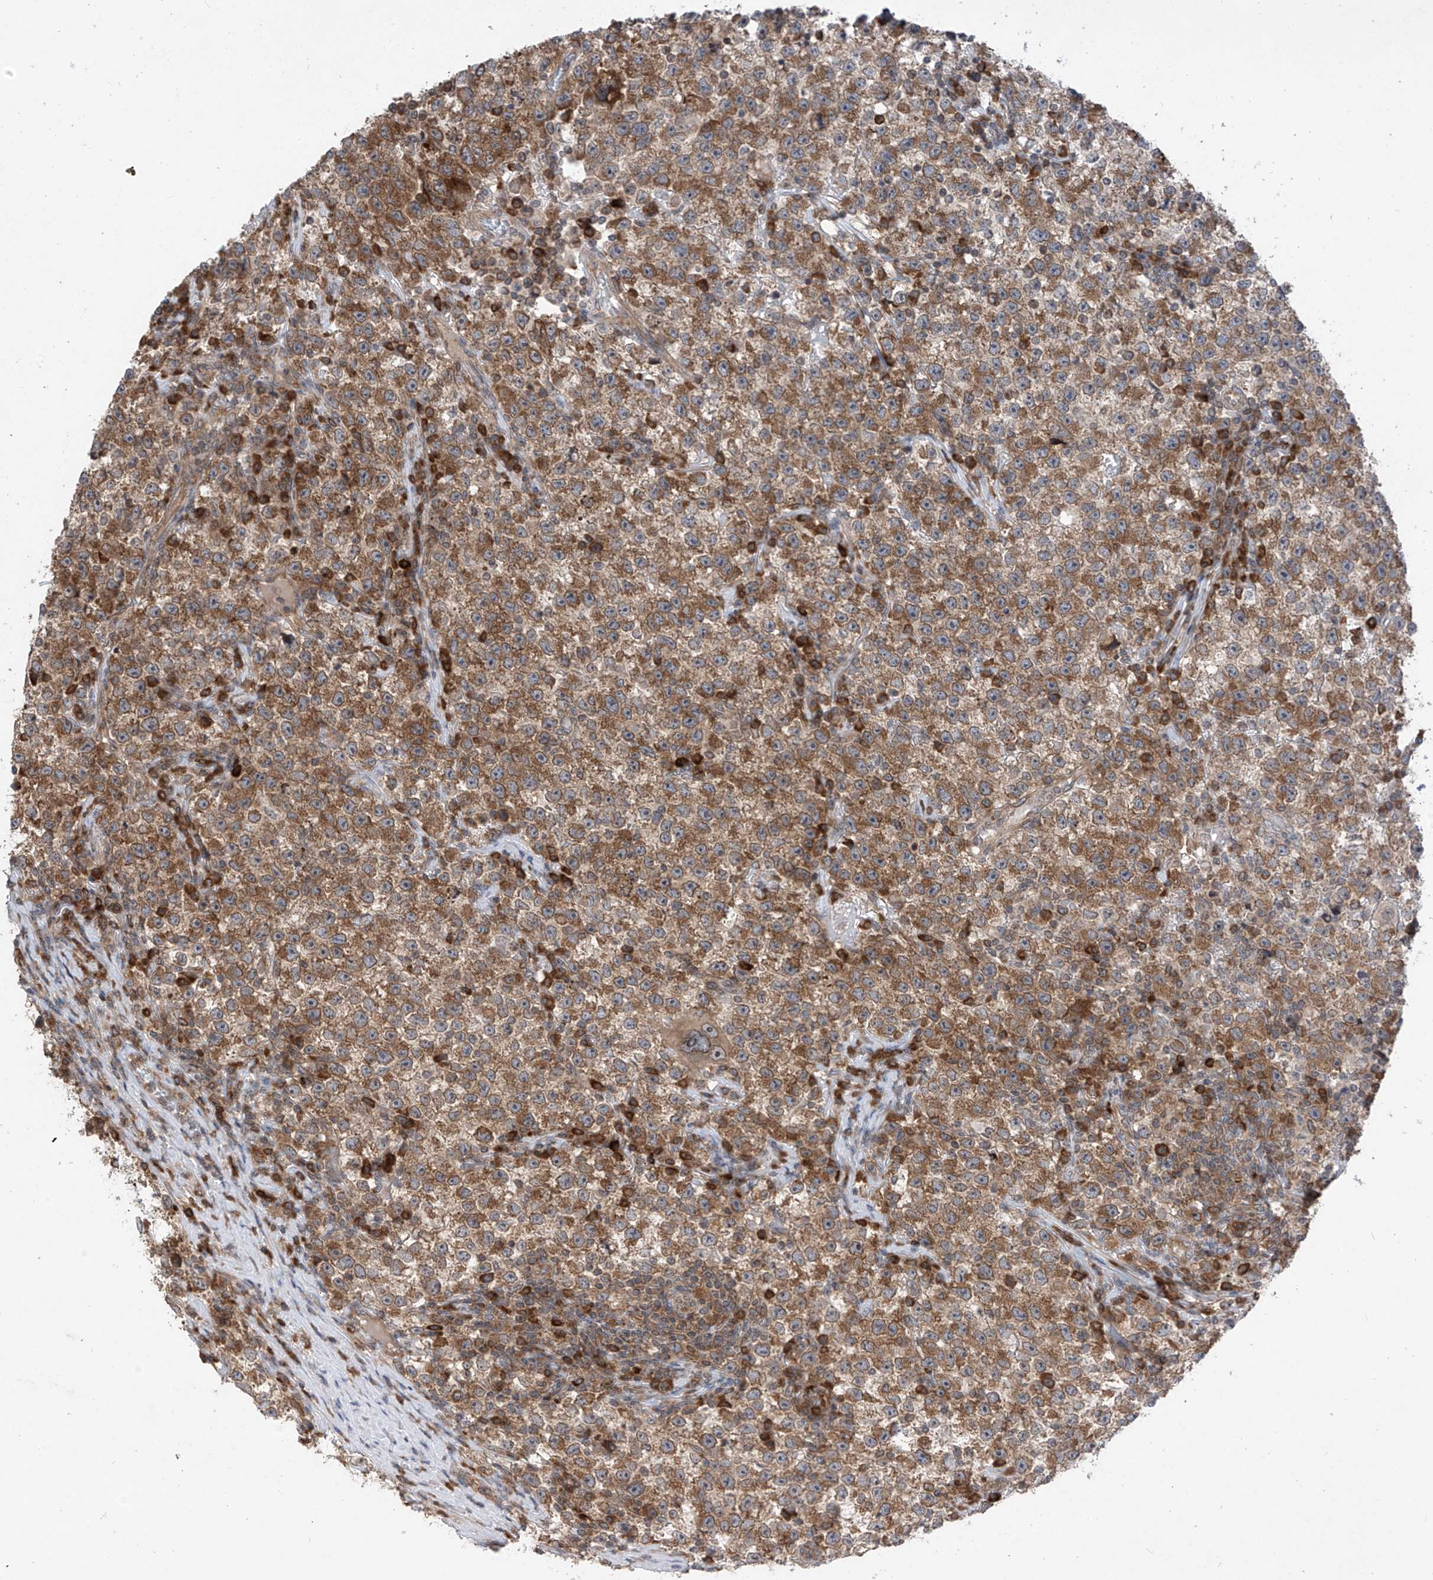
{"staining": {"intensity": "moderate", "quantity": ">75%", "location": "cytoplasmic/membranous"}, "tissue": "testis cancer", "cell_type": "Tumor cells", "image_type": "cancer", "snomed": [{"axis": "morphology", "description": "Seminoma, NOS"}, {"axis": "topography", "description": "Testis"}], "caption": "Protein expression analysis of testis cancer exhibits moderate cytoplasmic/membranous expression in about >75% of tumor cells.", "gene": "RPL34", "patient": {"sex": "male", "age": 22}}